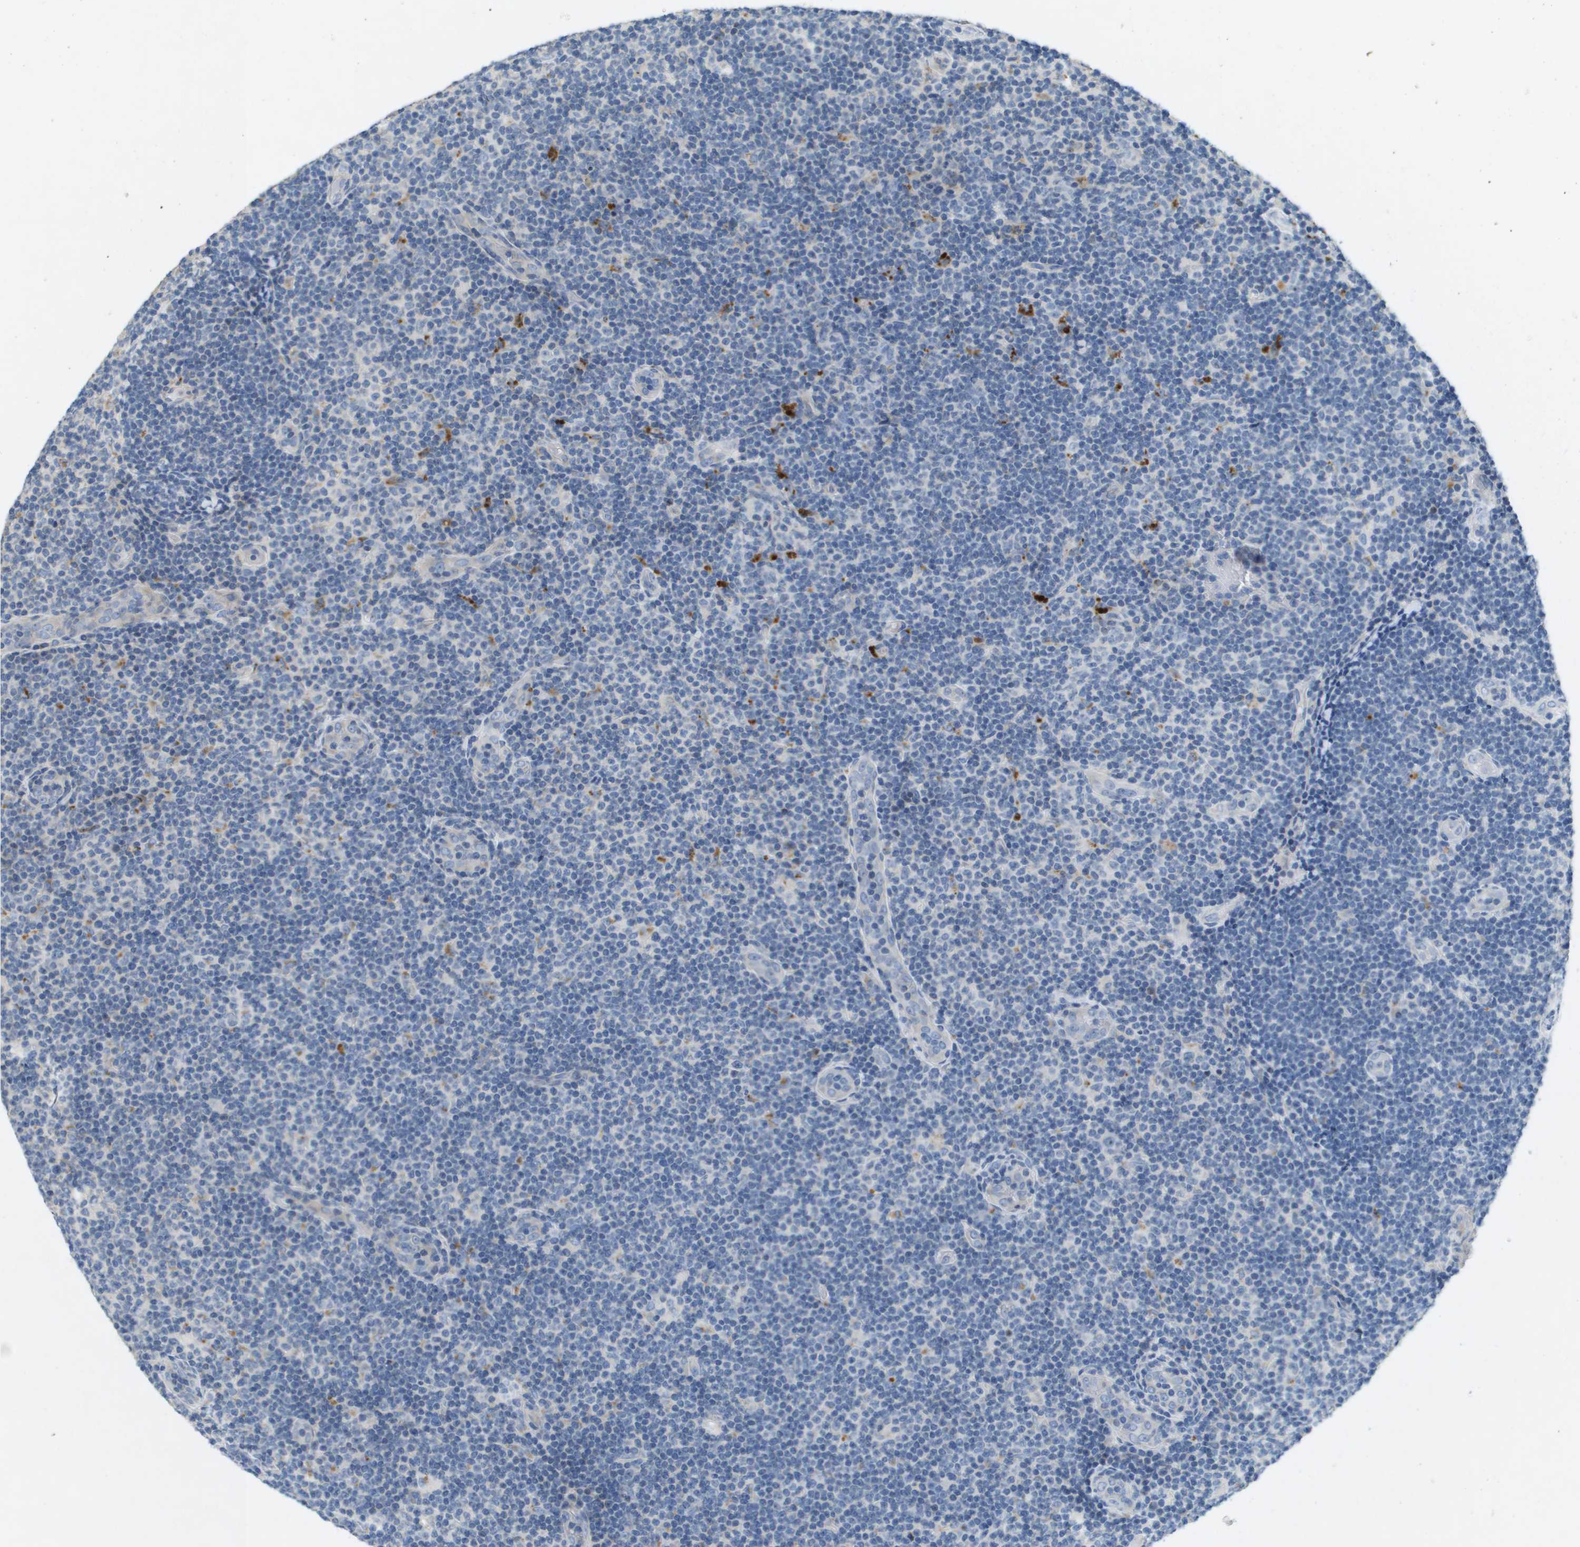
{"staining": {"intensity": "negative", "quantity": "none", "location": "none"}, "tissue": "lymphoma", "cell_type": "Tumor cells", "image_type": "cancer", "snomed": [{"axis": "morphology", "description": "Malignant lymphoma, non-Hodgkin's type, Low grade"}, {"axis": "topography", "description": "Lymph node"}], "caption": "Immunohistochemistry of malignant lymphoma, non-Hodgkin's type (low-grade) displays no expression in tumor cells.", "gene": "B3GNT5", "patient": {"sex": "male", "age": 83}}